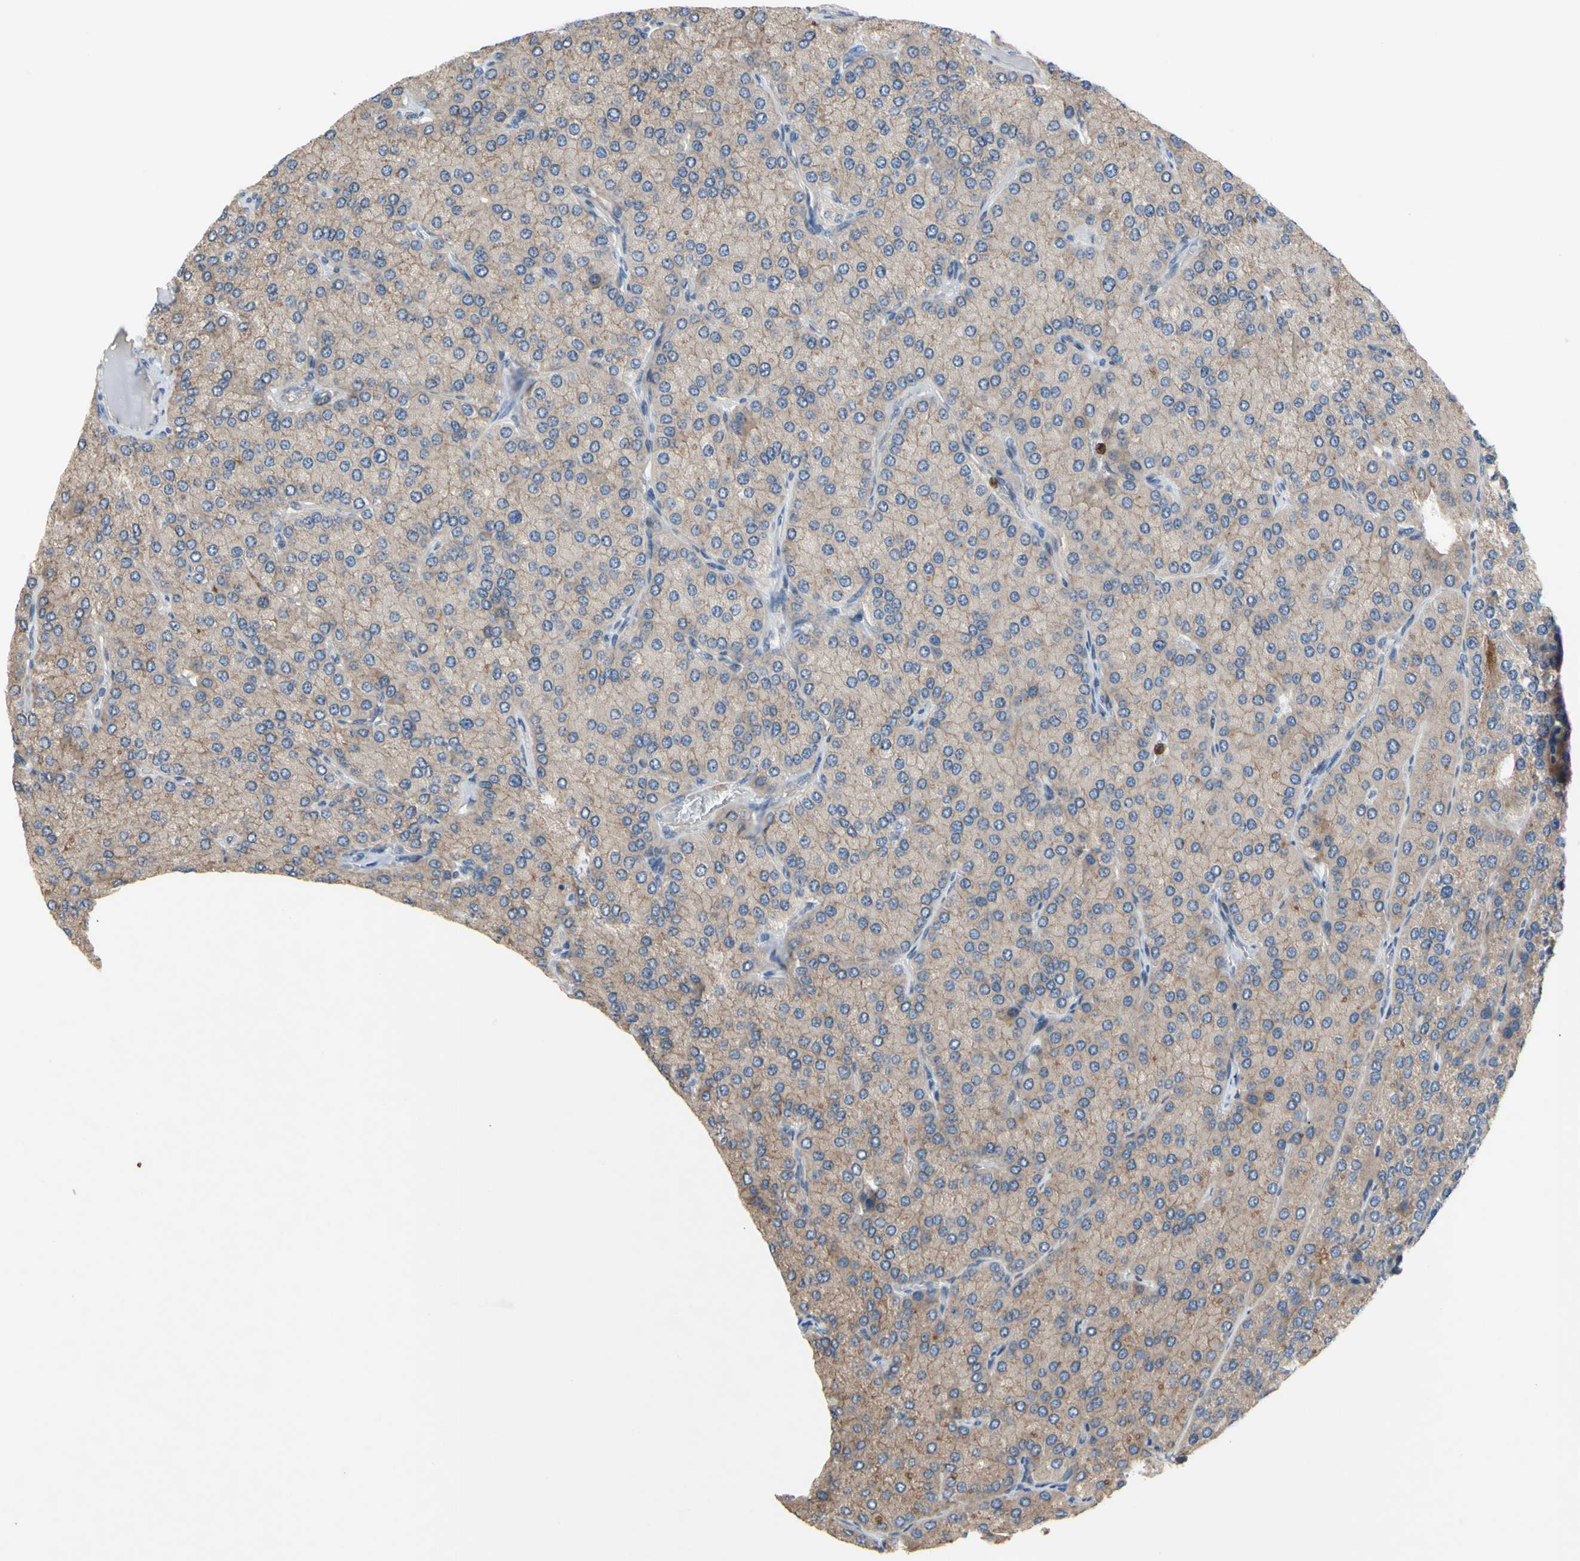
{"staining": {"intensity": "moderate", "quantity": ">75%", "location": "cytoplasmic/membranous"}, "tissue": "parathyroid gland", "cell_type": "Glandular cells", "image_type": "normal", "snomed": [{"axis": "morphology", "description": "Normal tissue, NOS"}, {"axis": "morphology", "description": "Adenoma, NOS"}, {"axis": "topography", "description": "Parathyroid gland"}], "caption": "Unremarkable parathyroid gland exhibits moderate cytoplasmic/membranous positivity in about >75% of glandular cells (DAB (3,3'-diaminobenzidine) IHC with brightfield microscopy, high magnification)..", "gene": "GRAMD2B", "patient": {"sex": "female", "age": 86}}